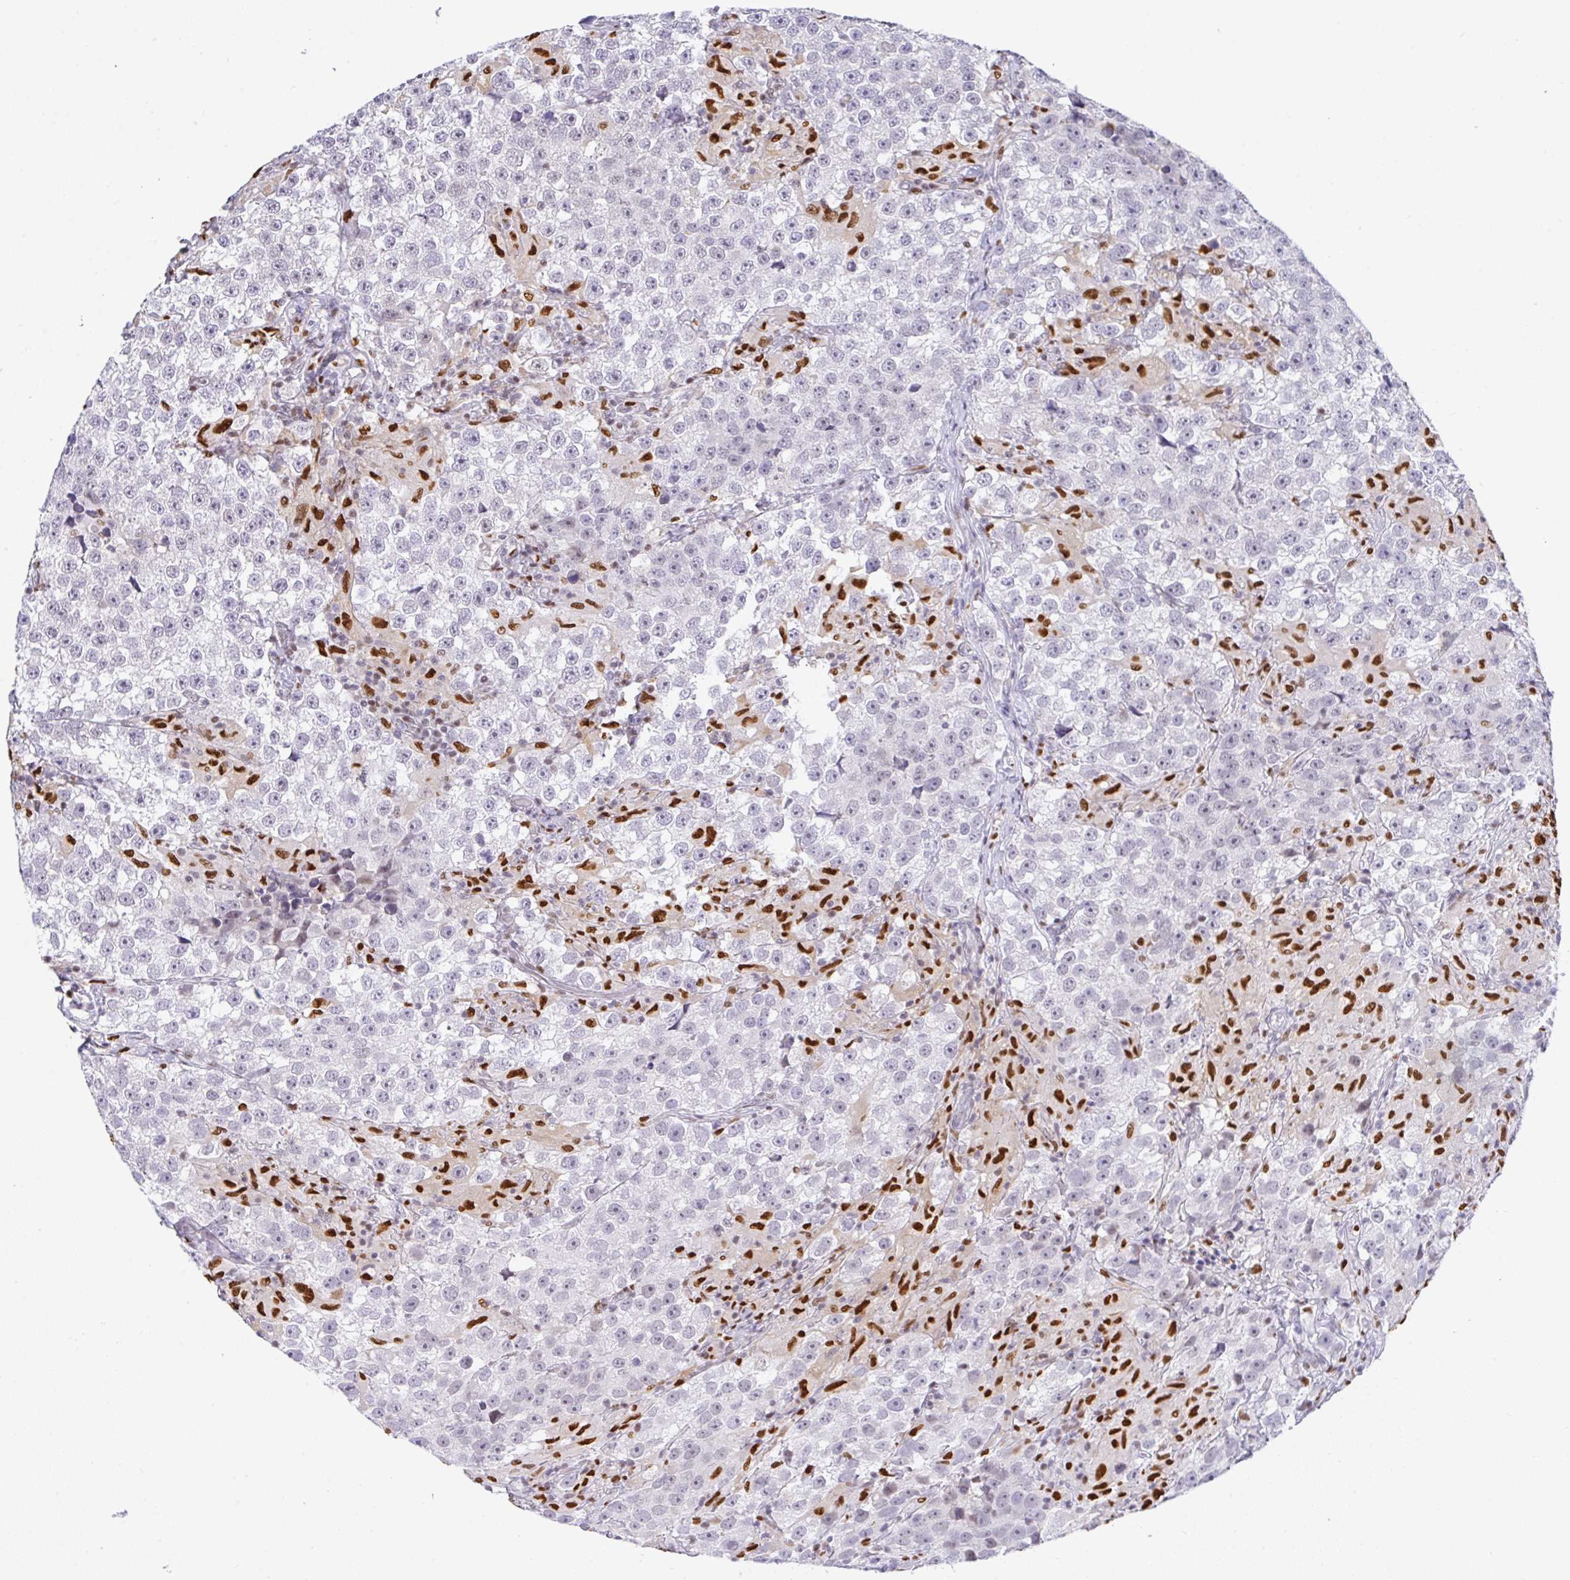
{"staining": {"intensity": "negative", "quantity": "none", "location": "none"}, "tissue": "testis cancer", "cell_type": "Tumor cells", "image_type": "cancer", "snomed": [{"axis": "morphology", "description": "Seminoma, NOS"}, {"axis": "topography", "description": "Testis"}], "caption": "A micrograph of testis cancer (seminoma) stained for a protein shows no brown staining in tumor cells.", "gene": "BBX", "patient": {"sex": "male", "age": 46}}